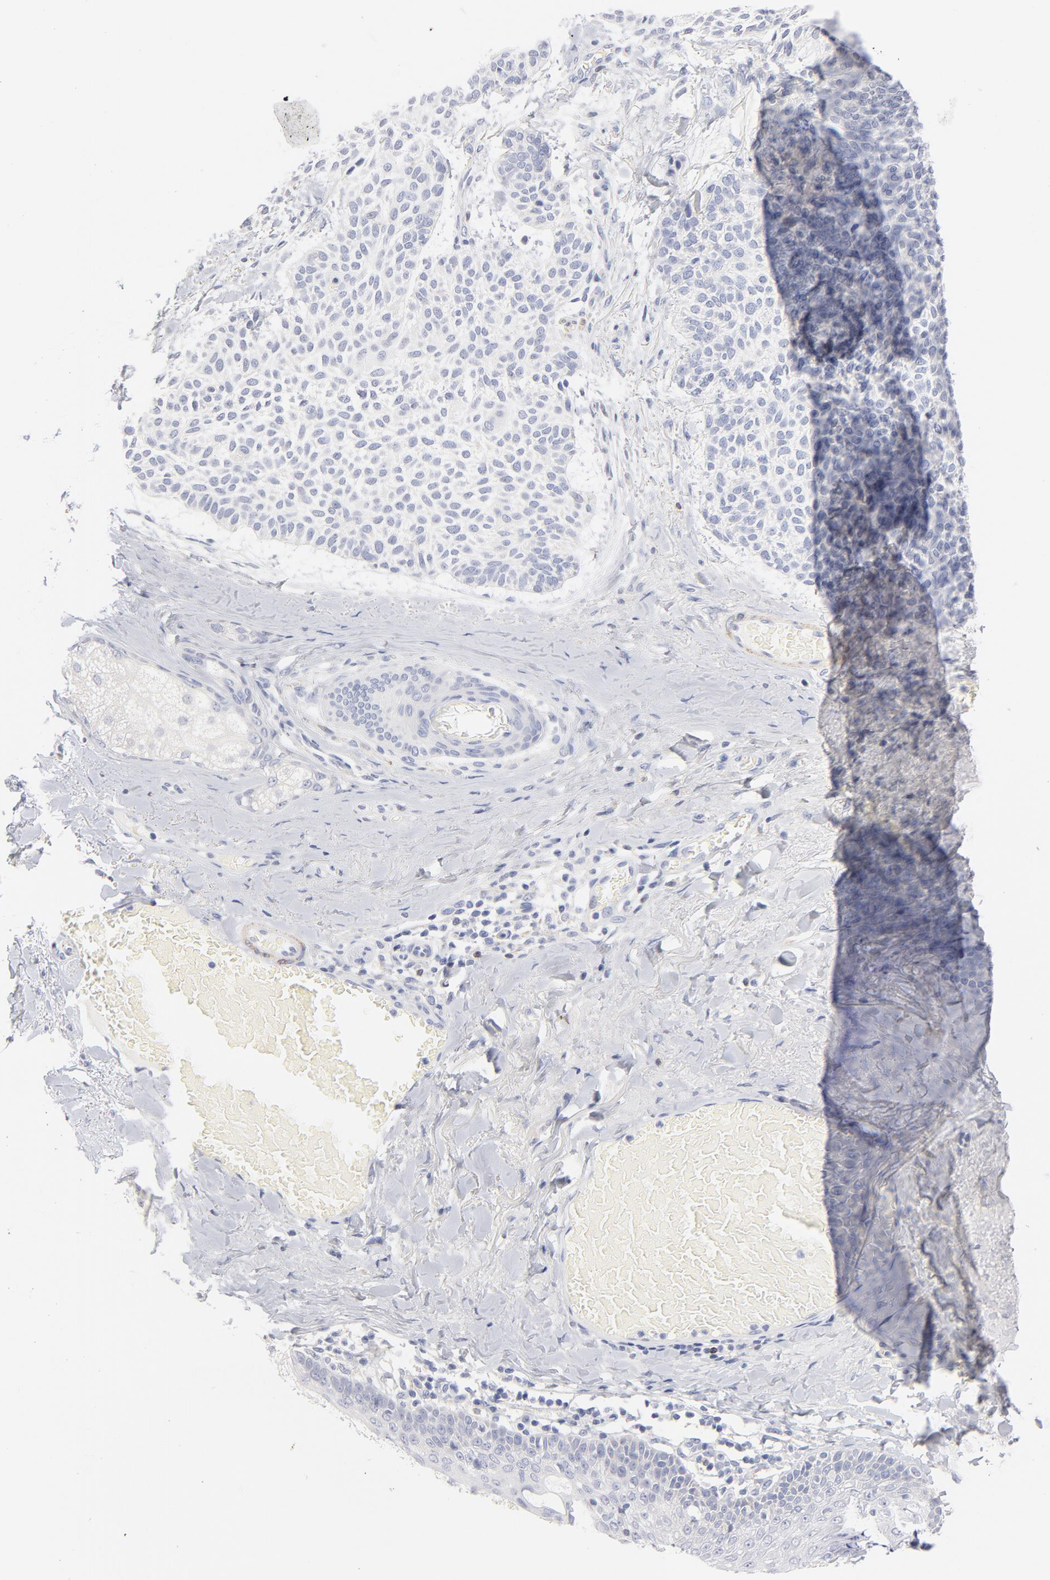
{"staining": {"intensity": "negative", "quantity": "none", "location": "none"}, "tissue": "skin cancer", "cell_type": "Tumor cells", "image_type": "cancer", "snomed": [{"axis": "morphology", "description": "Normal tissue, NOS"}, {"axis": "morphology", "description": "Basal cell carcinoma"}, {"axis": "topography", "description": "Skin"}], "caption": "There is no significant positivity in tumor cells of skin basal cell carcinoma.", "gene": "MID1", "patient": {"sex": "female", "age": 70}}